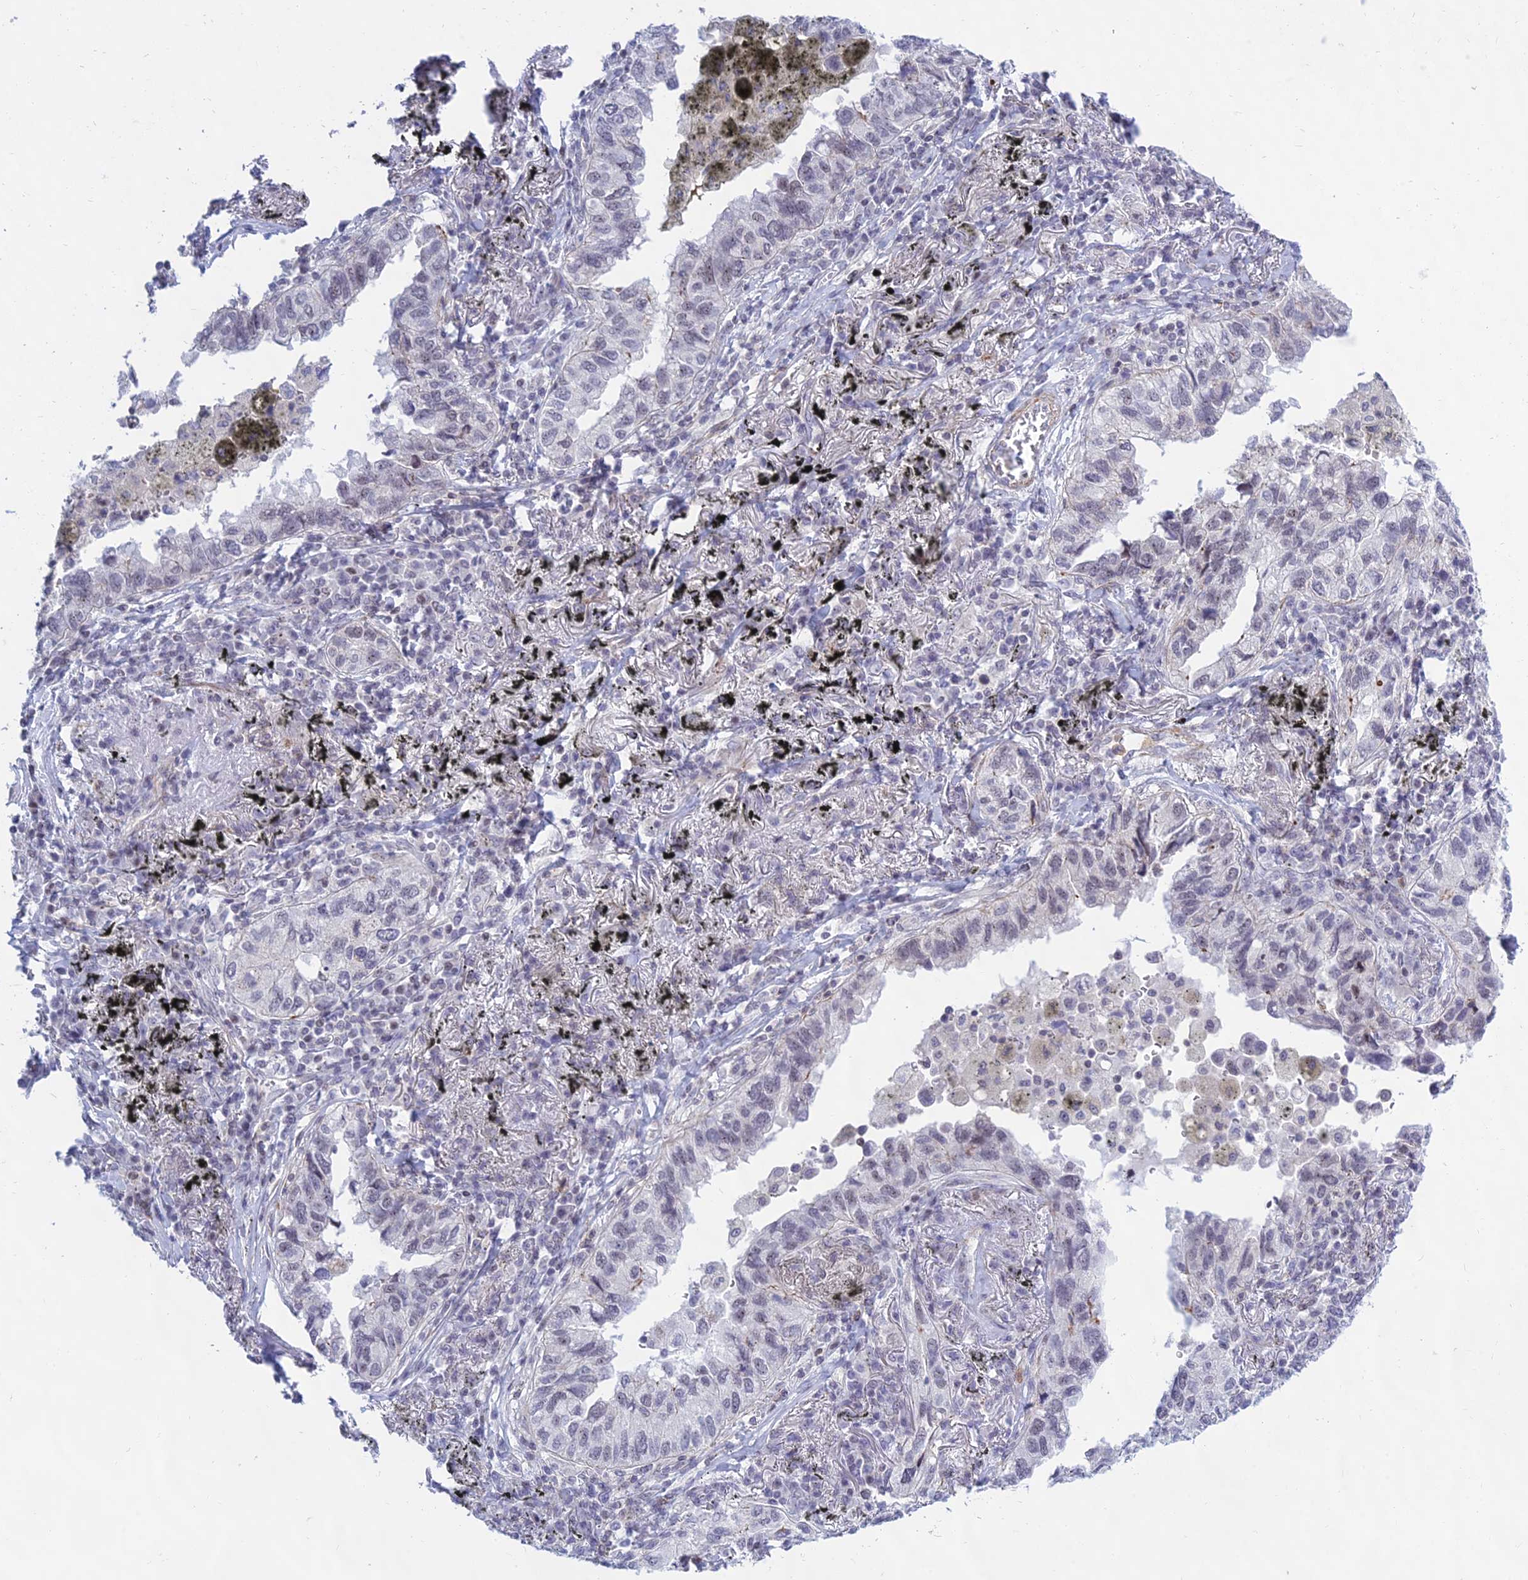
{"staining": {"intensity": "negative", "quantity": "none", "location": "none"}, "tissue": "lung cancer", "cell_type": "Tumor cells", "image_type": "cancer", "snomed": [{"axis": "morphology", "description": "Adenocarcinoma, NOS"}, {"axis": "topography", "description": "Lung"}], "caption": "Immunohistochemistry (IHC) photomicrograph of neoplastic tissue: lung cancer (adenocarcinoma) stained with DAB (3,3'-diaminobenzidine) demonstrates no significant protein positivity in tumor cells. The staining was performed using DAB to visualize the protein expression in brown, while the nuclei were stained in blue with hematoxylin (Magnification: 20x).", "gene": "KRR1", "patient": {"sex": "male", "age": 65}}